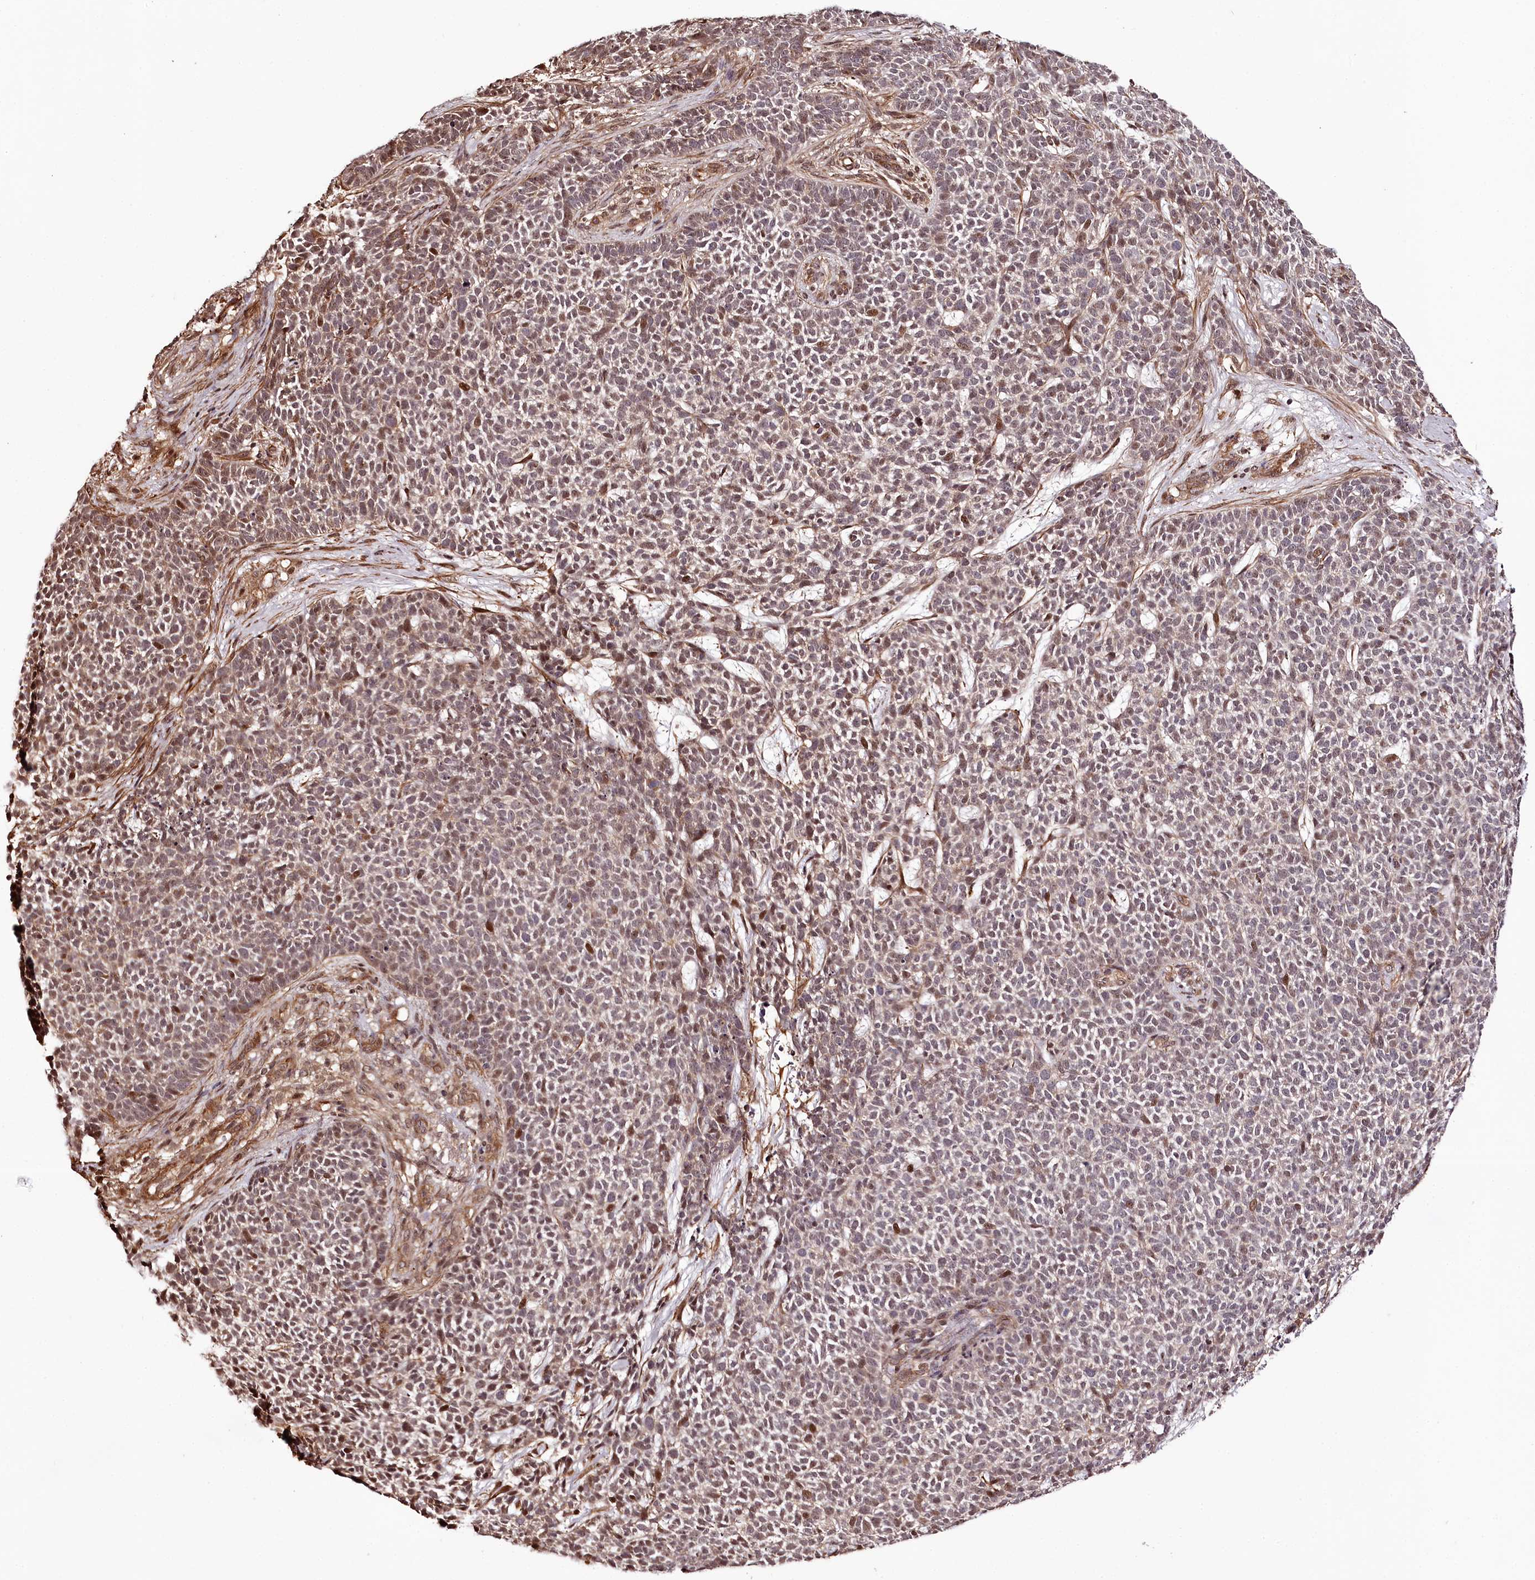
{"staining": {"intensity": "moderate", "quantity": "25%-75%", "location": "nuclear"}, "tissue": "skin cancer", "cell_type": "Tumor cells", "image_type": "cancer", "snomed": [{"axis": "morphology", "description": "Basal cell carcinoma"}, {"axis": "topography", "description": "Skin"}], "caption": "Immunohistochemistry (IHC) staining of skin basal cell carcinoma, which displays medium levels of moderate nuclear expression in approximately 25%-75% of tumor cells indicating moderate nuclear protein expression. The staining was performed using DAB (brown) for protein detection and nuclei were counterstained in hematoxylin (blue).", "gene": "TTC33", "patient": {"sex": "female", "age": 84}}